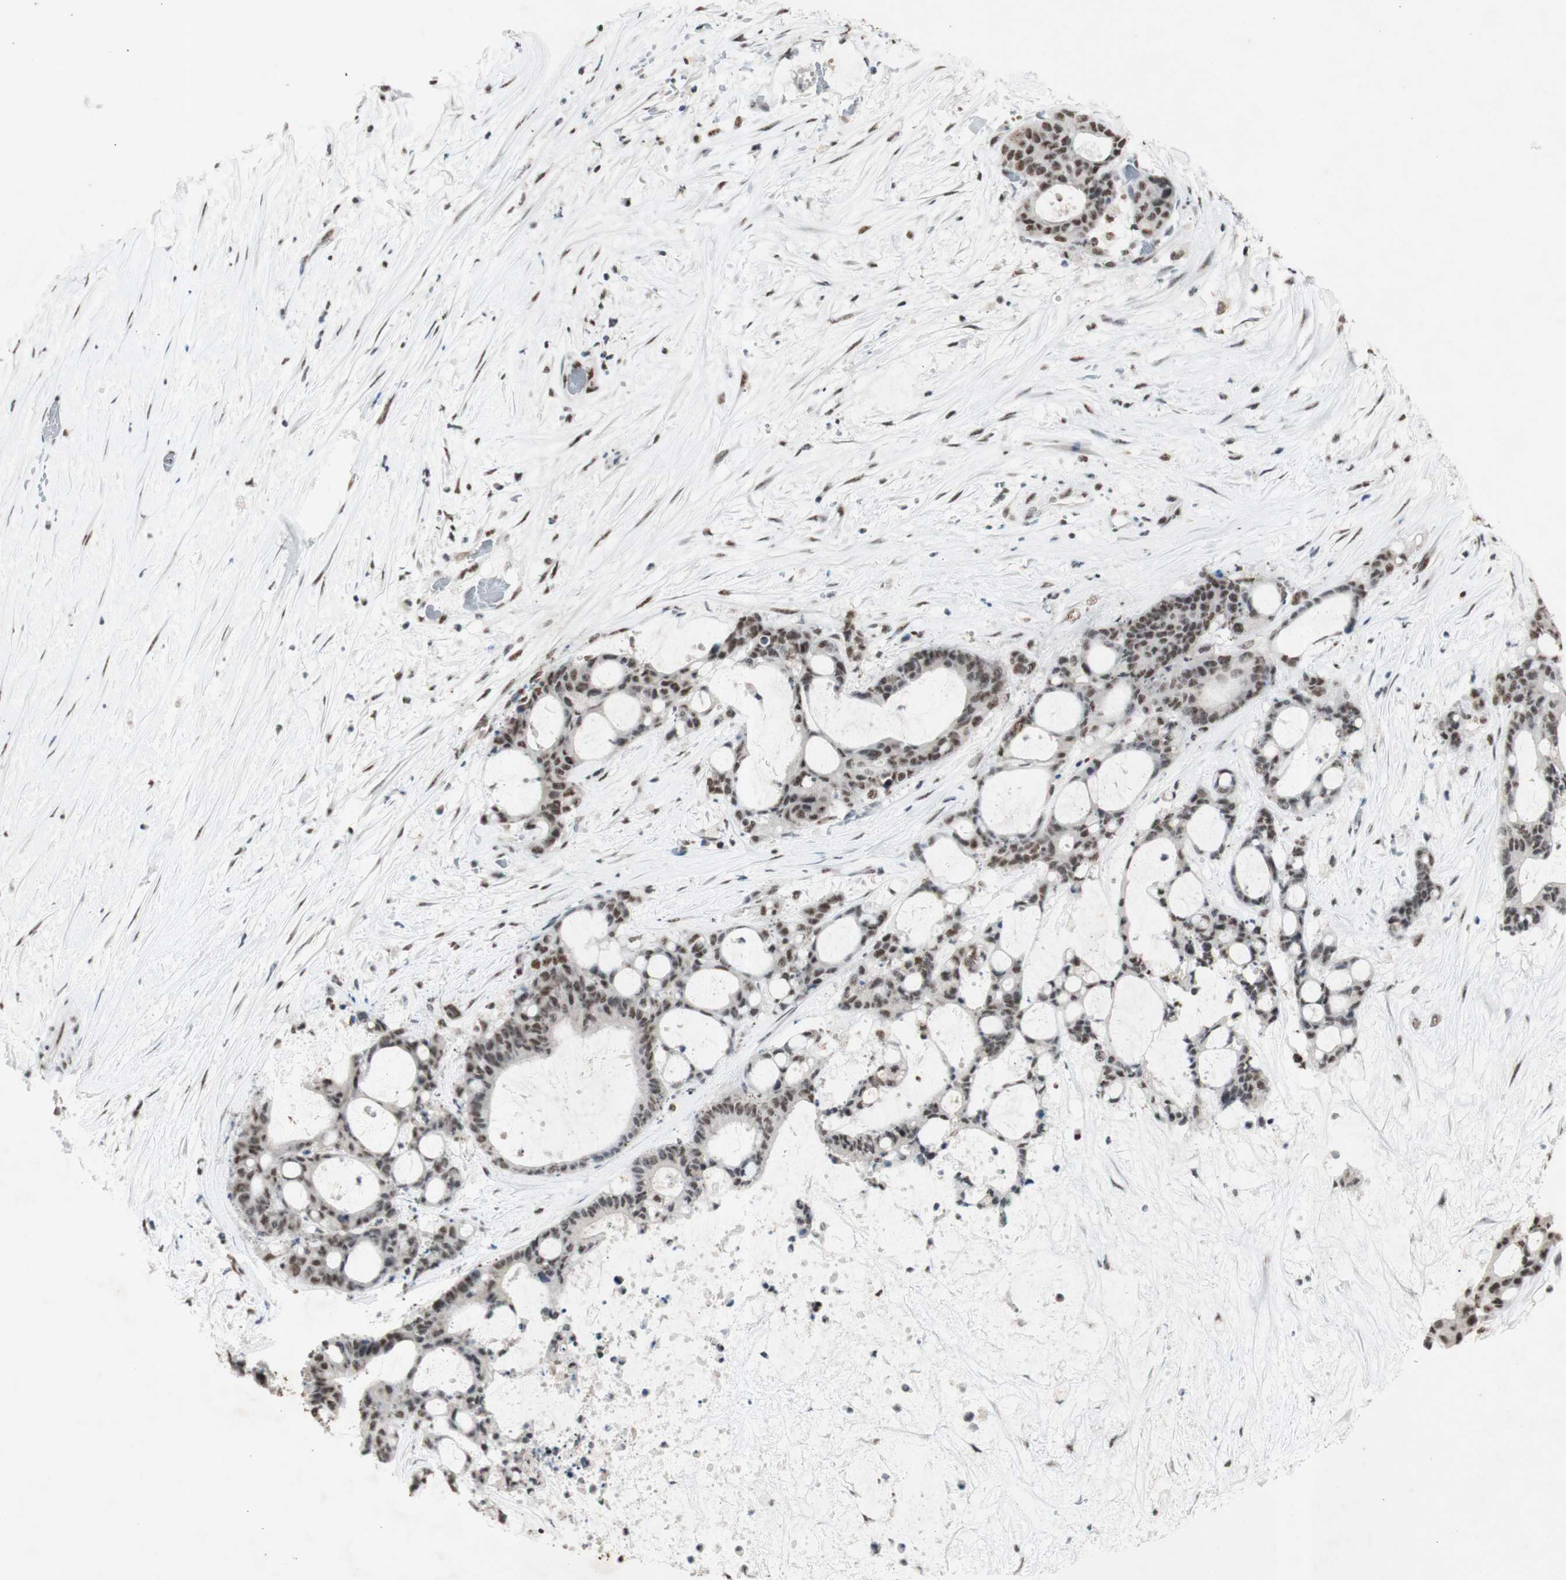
{"staining": {"intensity": "moderate", "quantity": ">75%", "location": "nuclear"}, "tissue": "liver cancer", "cell_type": "Tumor cells", "image_type": "cancer", "snomed": [{"axis": "morphology", "description": "Cholangiocarcinoma"}, {"axis": "topography", "description": "Liver"}], "caption": "Brown immunohistochemical staining in human liver cancer (cholangiocarcinoma) demonstrates moderate nuclear expression in approximately >75% of tumor cells. Nuclei are stained in blue.", "gene": "SNRPB", "patient": {"sex": "female", "age": 73}}